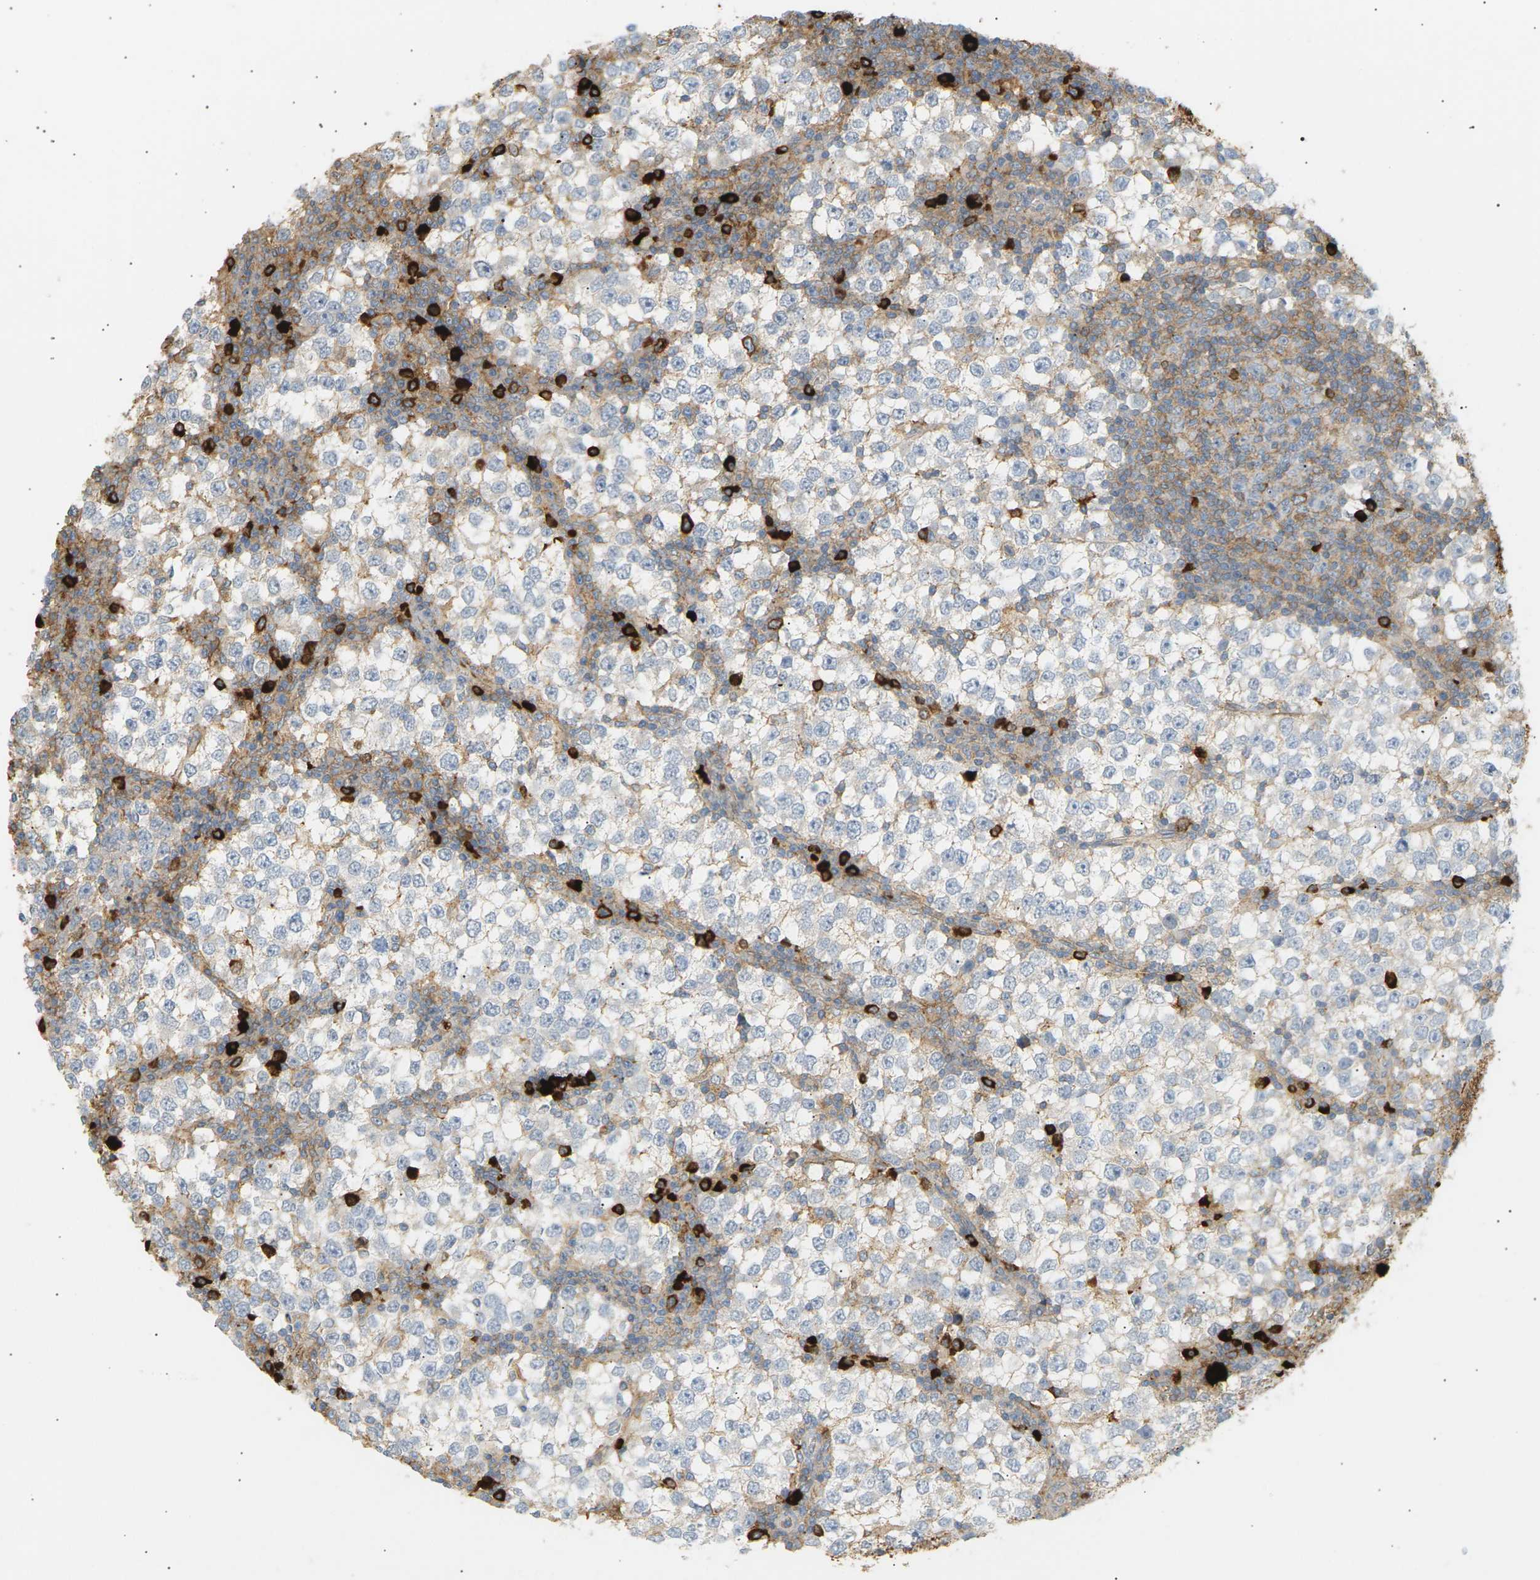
{"staining": {"intensity": "weak", "quantity": "<25%", "location": "cytoplasmic/membranous"}, "tissue": "testis cancer", "cell_type": "Tumor cells", "image_type": "cancer", "snomed": [{"axis": "morphology", "description": "Seminoma, NOS"}, {"axis": "topography", "description": "Testis"}], "caption": "This is a image of immunohistochemistry staining of testis cancer, which shows no expression in tumor cells.", "gene": "IGLC3", "patient": {"sex": "male", "age": 65}}